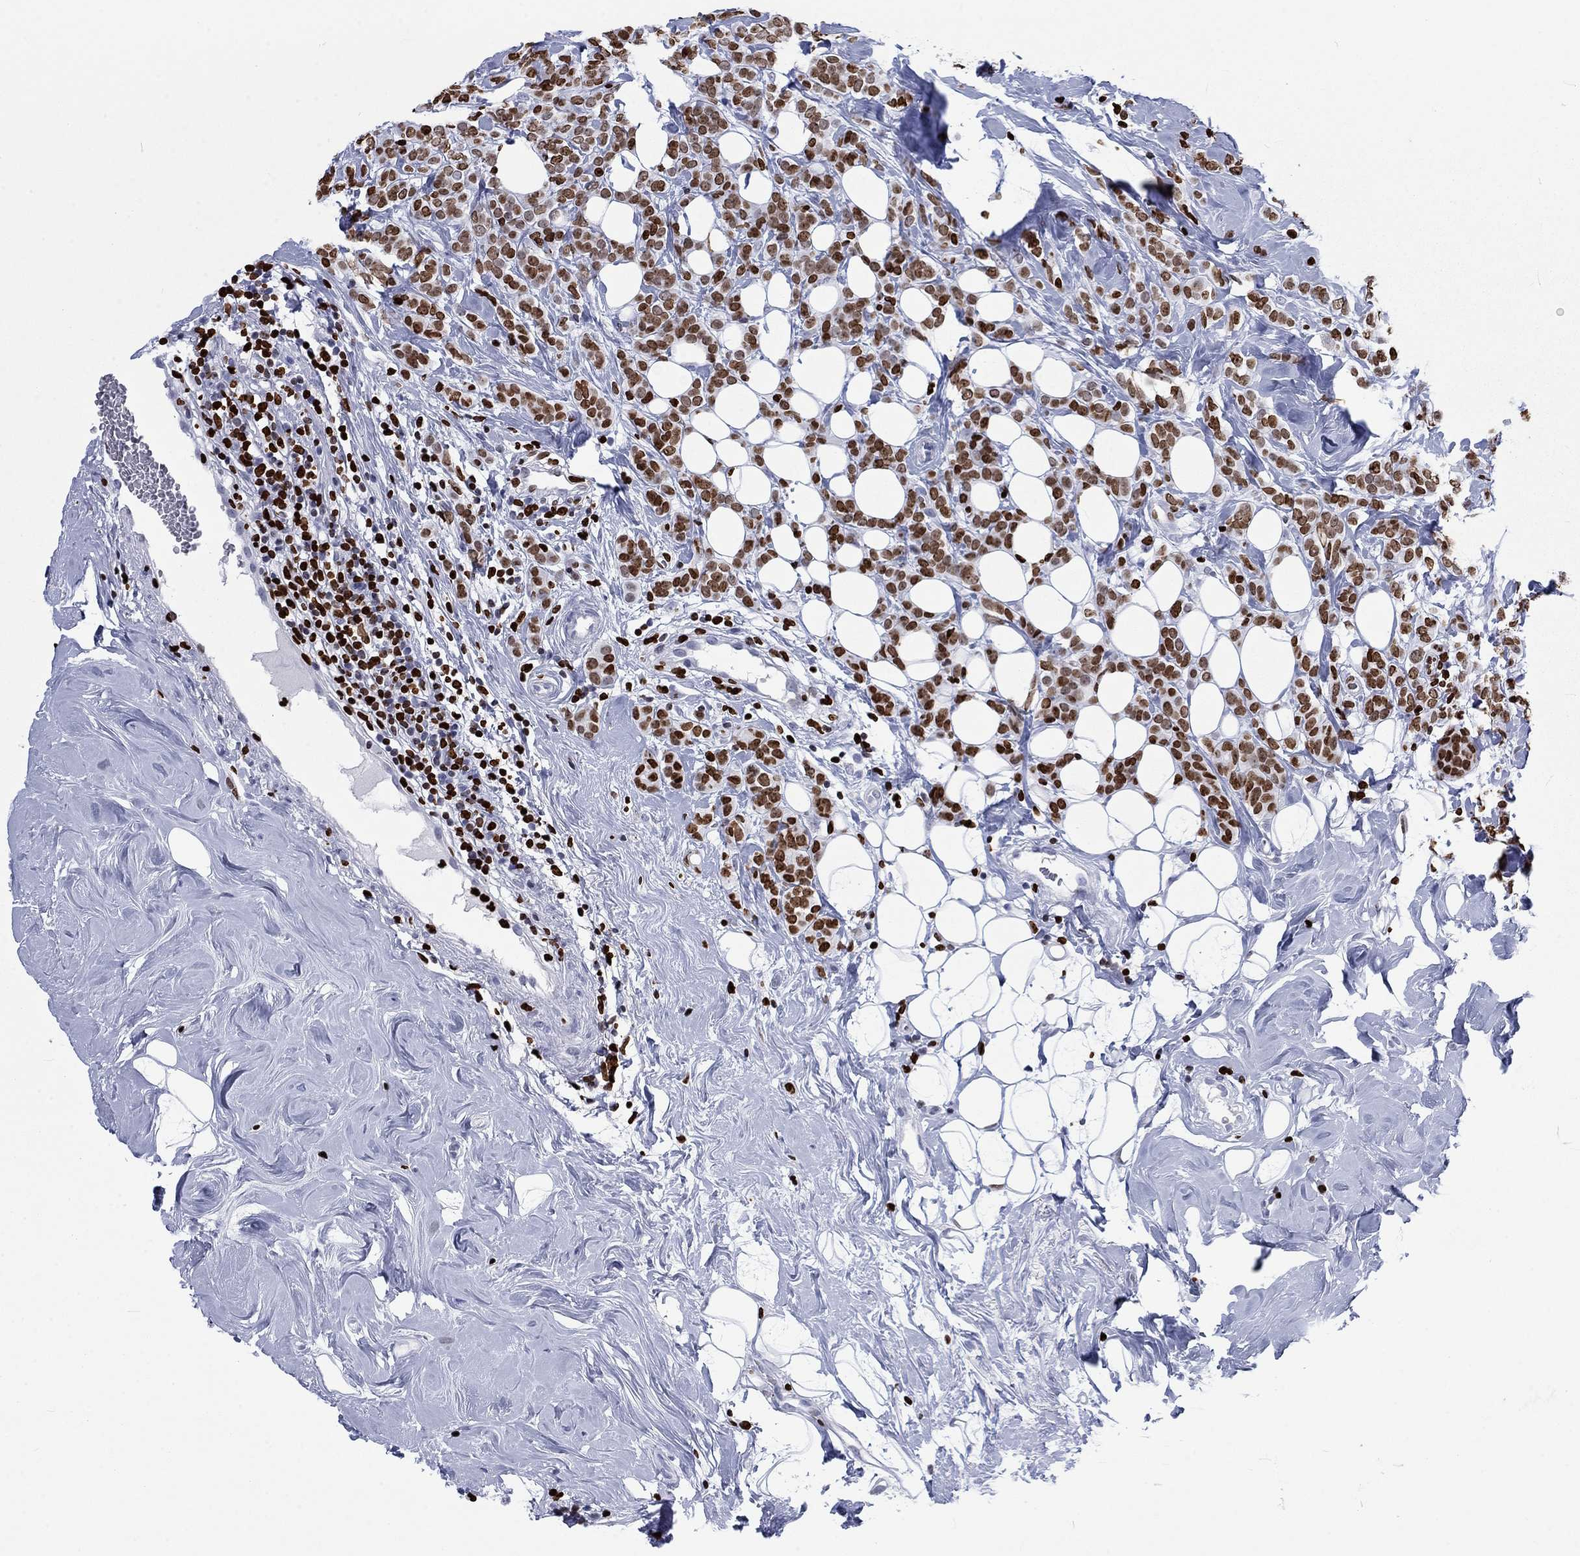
{"staining": {"intensity": "strong", "quantity": "25%-75%", "location": "nuclear"}, "tissue": "breast cancer", "cell_type": "Tumor cells", "image_type": "cancer", "snomed": [{"axis": "morphology", "description": "Lobular carcinoma"}, {"axis": "topography", "description": "Breast"}], "caption": "A histopathology image of breast lobular carcinoma stained for a protein exhibits strong nuclear brown staining in tumor cells.", "gene": "H1-5", "patient": {"sex": "female", "age": 49}}